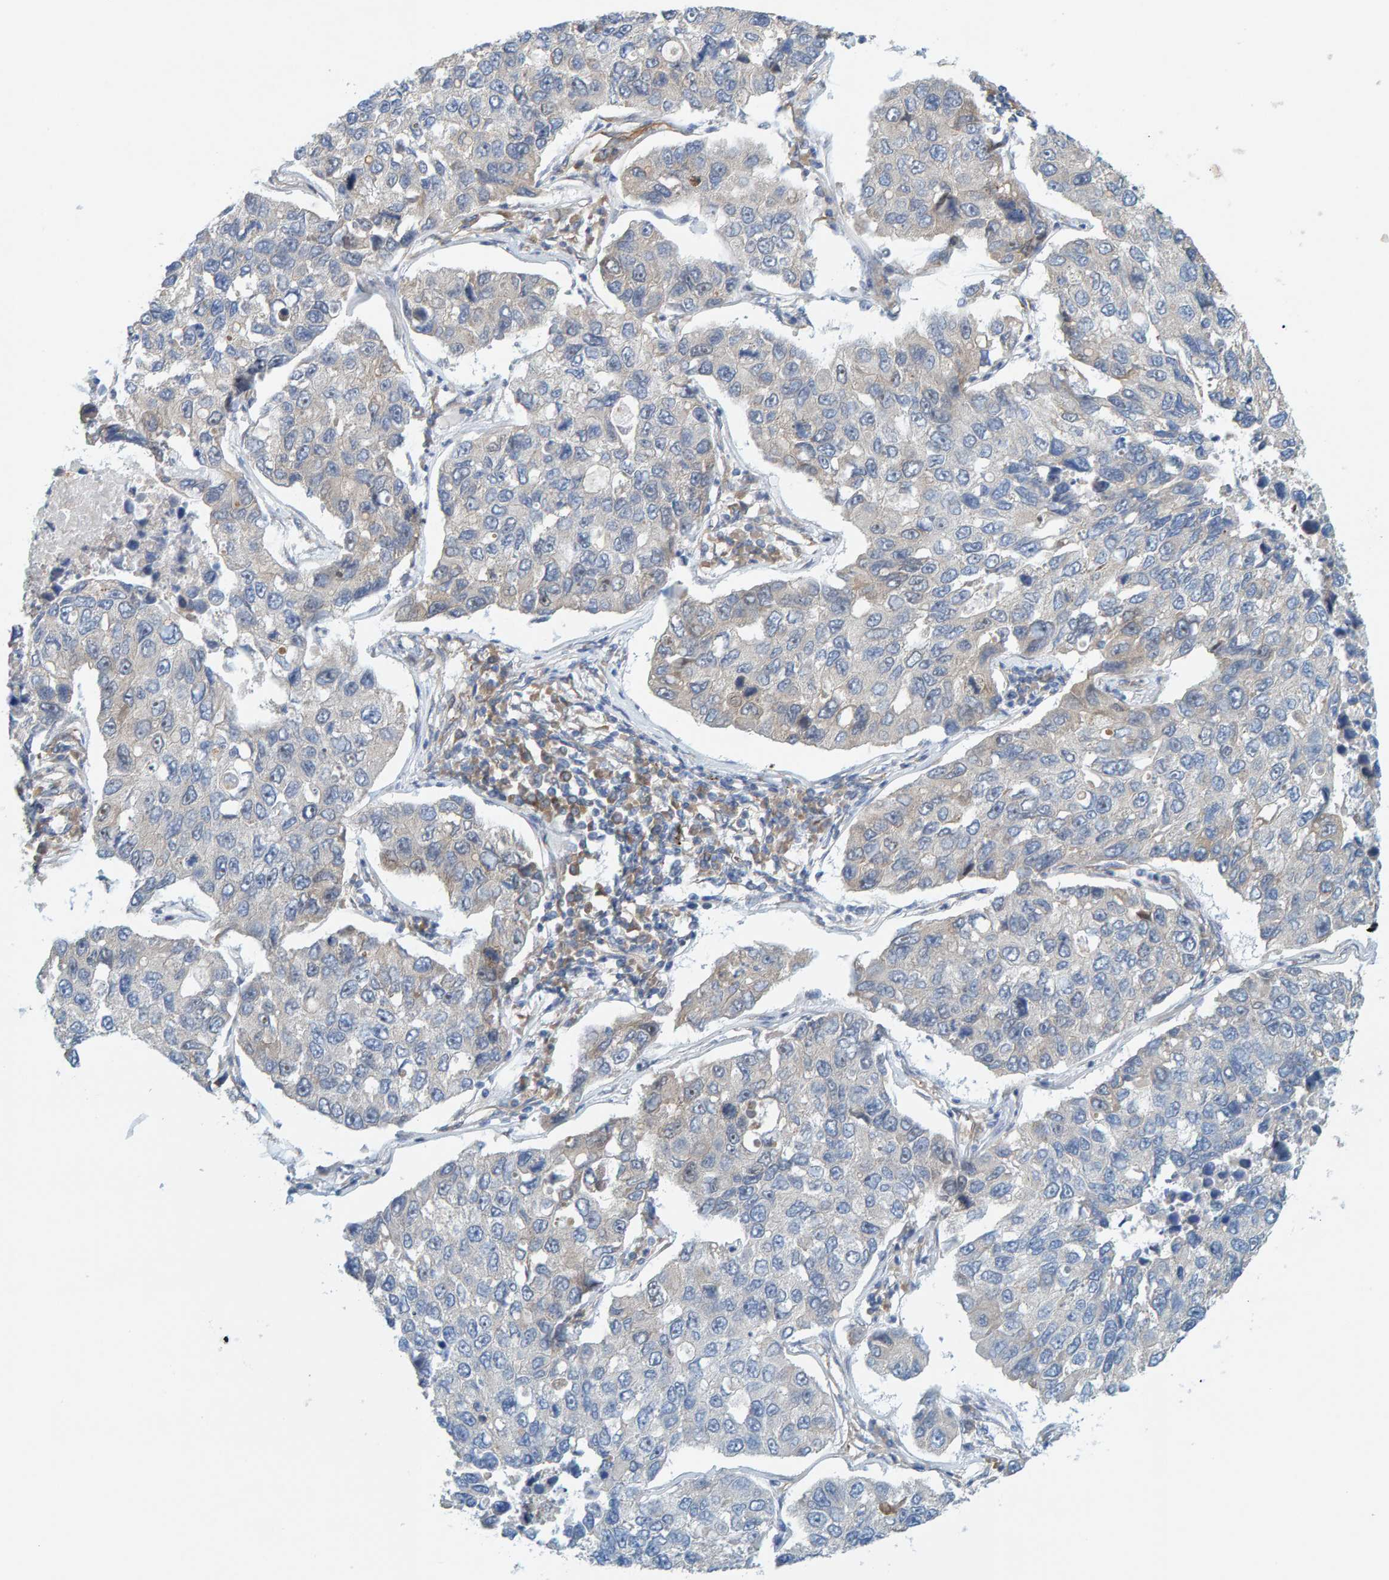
{"staining": {"intensity": "negative", "quantity": "none", "location": "none"}, "tissue": "lung cancer", "cell_type": "Tumor cells", "image_type": "cancer", "snomed": [{"axis": "morphology", "description": "Adenocarcinoma, NOS"}, {"axis": "topography", "description": "Lung"}], "caption": "Immunohistochemistry (IHC) histopathology image of lung cancer stained for a protein (brown), which demonstrates no positivity in tumor cells.", "gene": "PRKD2", "patient": {"sex": "male", "age": 64}}